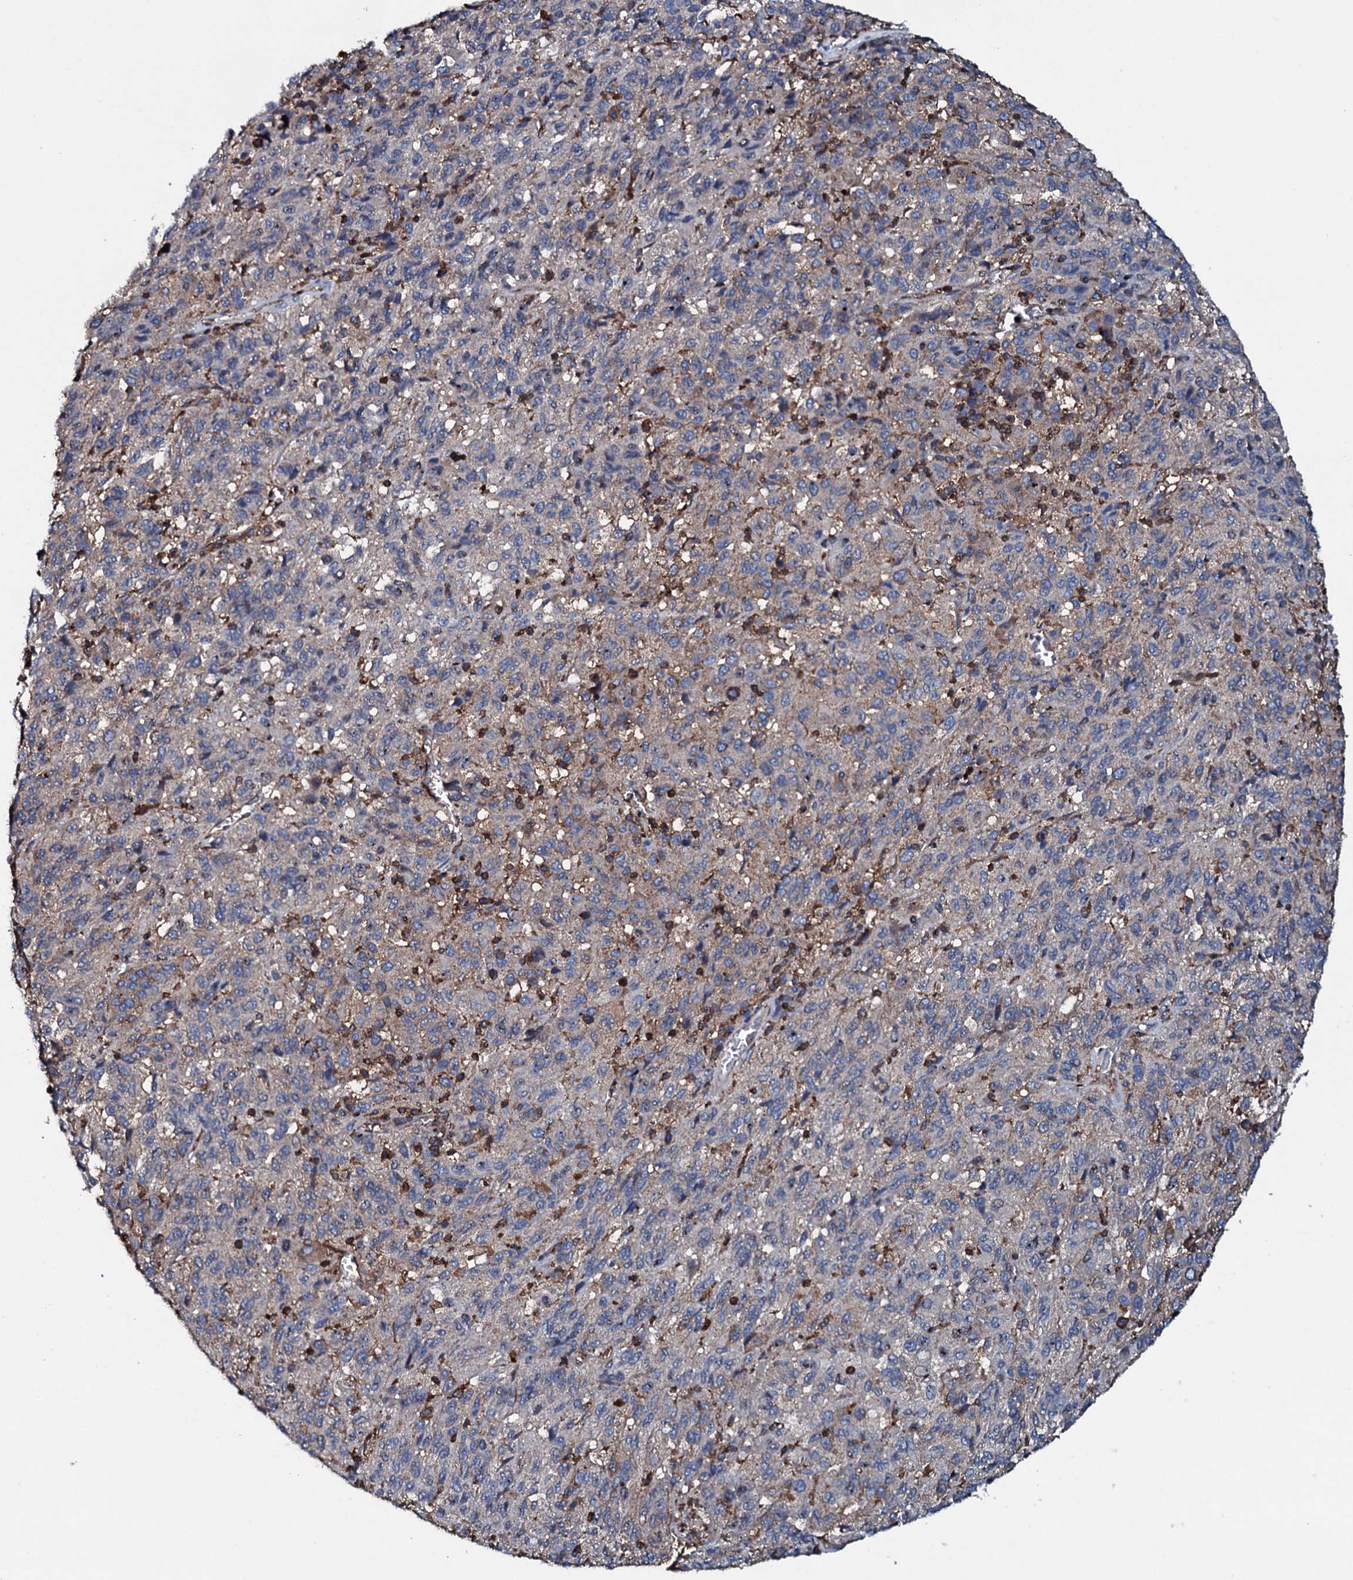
{"staining": {"intensity": "negative", "quantity": "none", "location": "none"}, "tissue": "melanoma", "cell_type": "Tumor cells", "image_type": "cancer", "snomed": [{"axis": "morphology", "description": "Malignant melanoma, Metastatic site"}, {"axis": "topography", "description": "Lung"}], "caption": "Human melanoma stained for a protein using IHC displays no positivity in tumor cells.", "gene": "MS4A4E", "patient": {"sex": "male", "age": 64}}